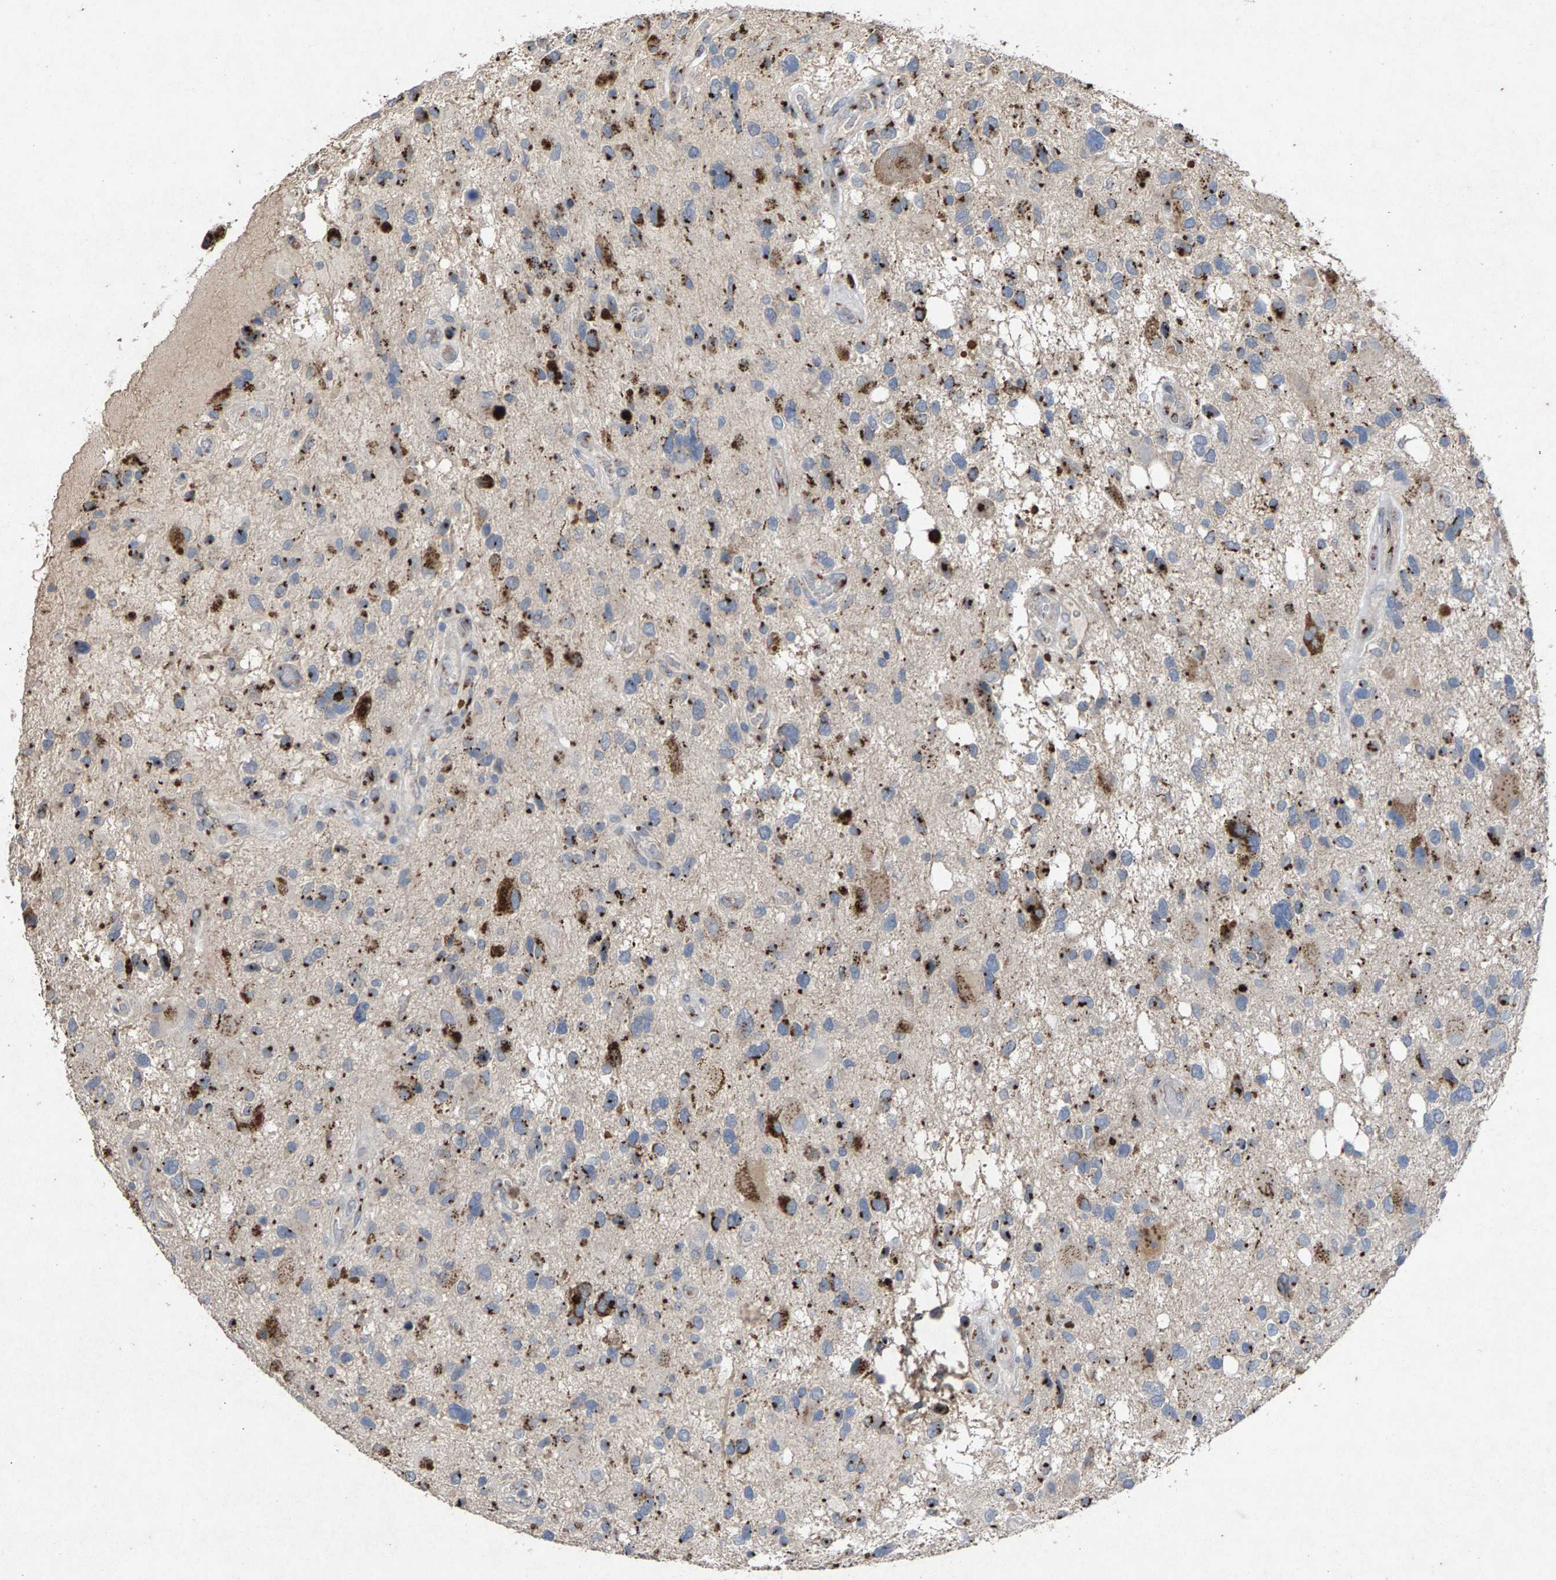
{"staining": {"intensity": "strong", "quantity": ">75%", "location": "cytoplasmic/membranous"}, "tissue": "glioma", "cell_type": "Tumor cells", "image_type": "cancer", "snomed": [{"axis": "morphology", "description": "Glioma, malignant, High grade"}, {"axis": "topography", "description": "Brain"}], "caption": "A micrograph showing strong cytoplasmic/membranous expression in approximately >75% of tumor cells in high-grade glioma (malignant), as visualized by brown immunohistochemical staining.", "gene": "MAN2A1", "patient": {"sex": "male", "age": 33}}